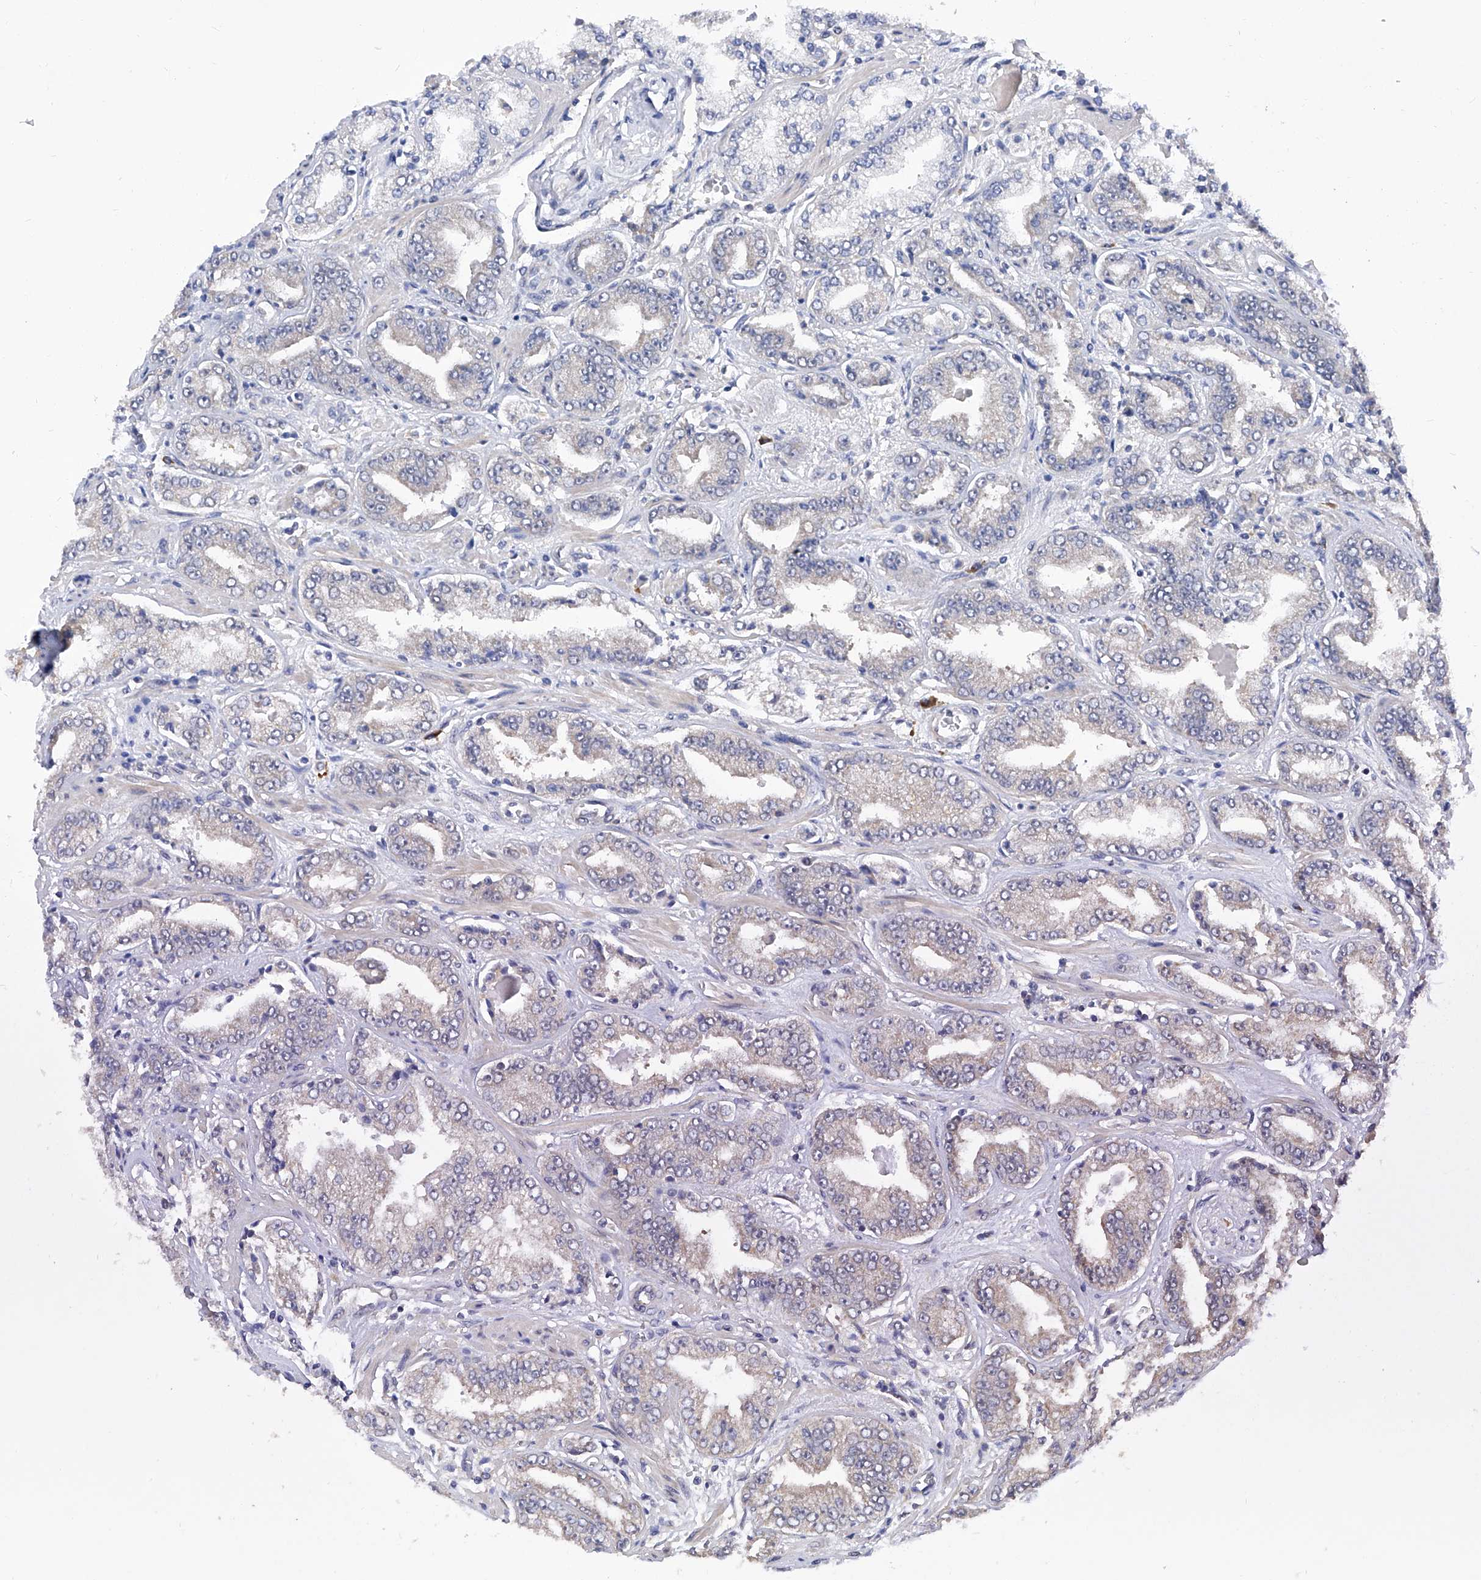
{"staining": {"intensity": "negative", "quantity": "none", "location": "none"}, "tissue": "prostate cancer", "cell_type": "Tumor cells", "image_type": "cancer", "snomed": [{"axis": "morphology", "description": "Adenocarcinoma, High grade"}, {"axis": "topography", "description": "Prostate"}], "caption": "Tumor cells show no significant staining in adenocarcinoma (high-grade) (prostate).", "gene": "USP45", "patient": {"sex": "male", "age": 71}}